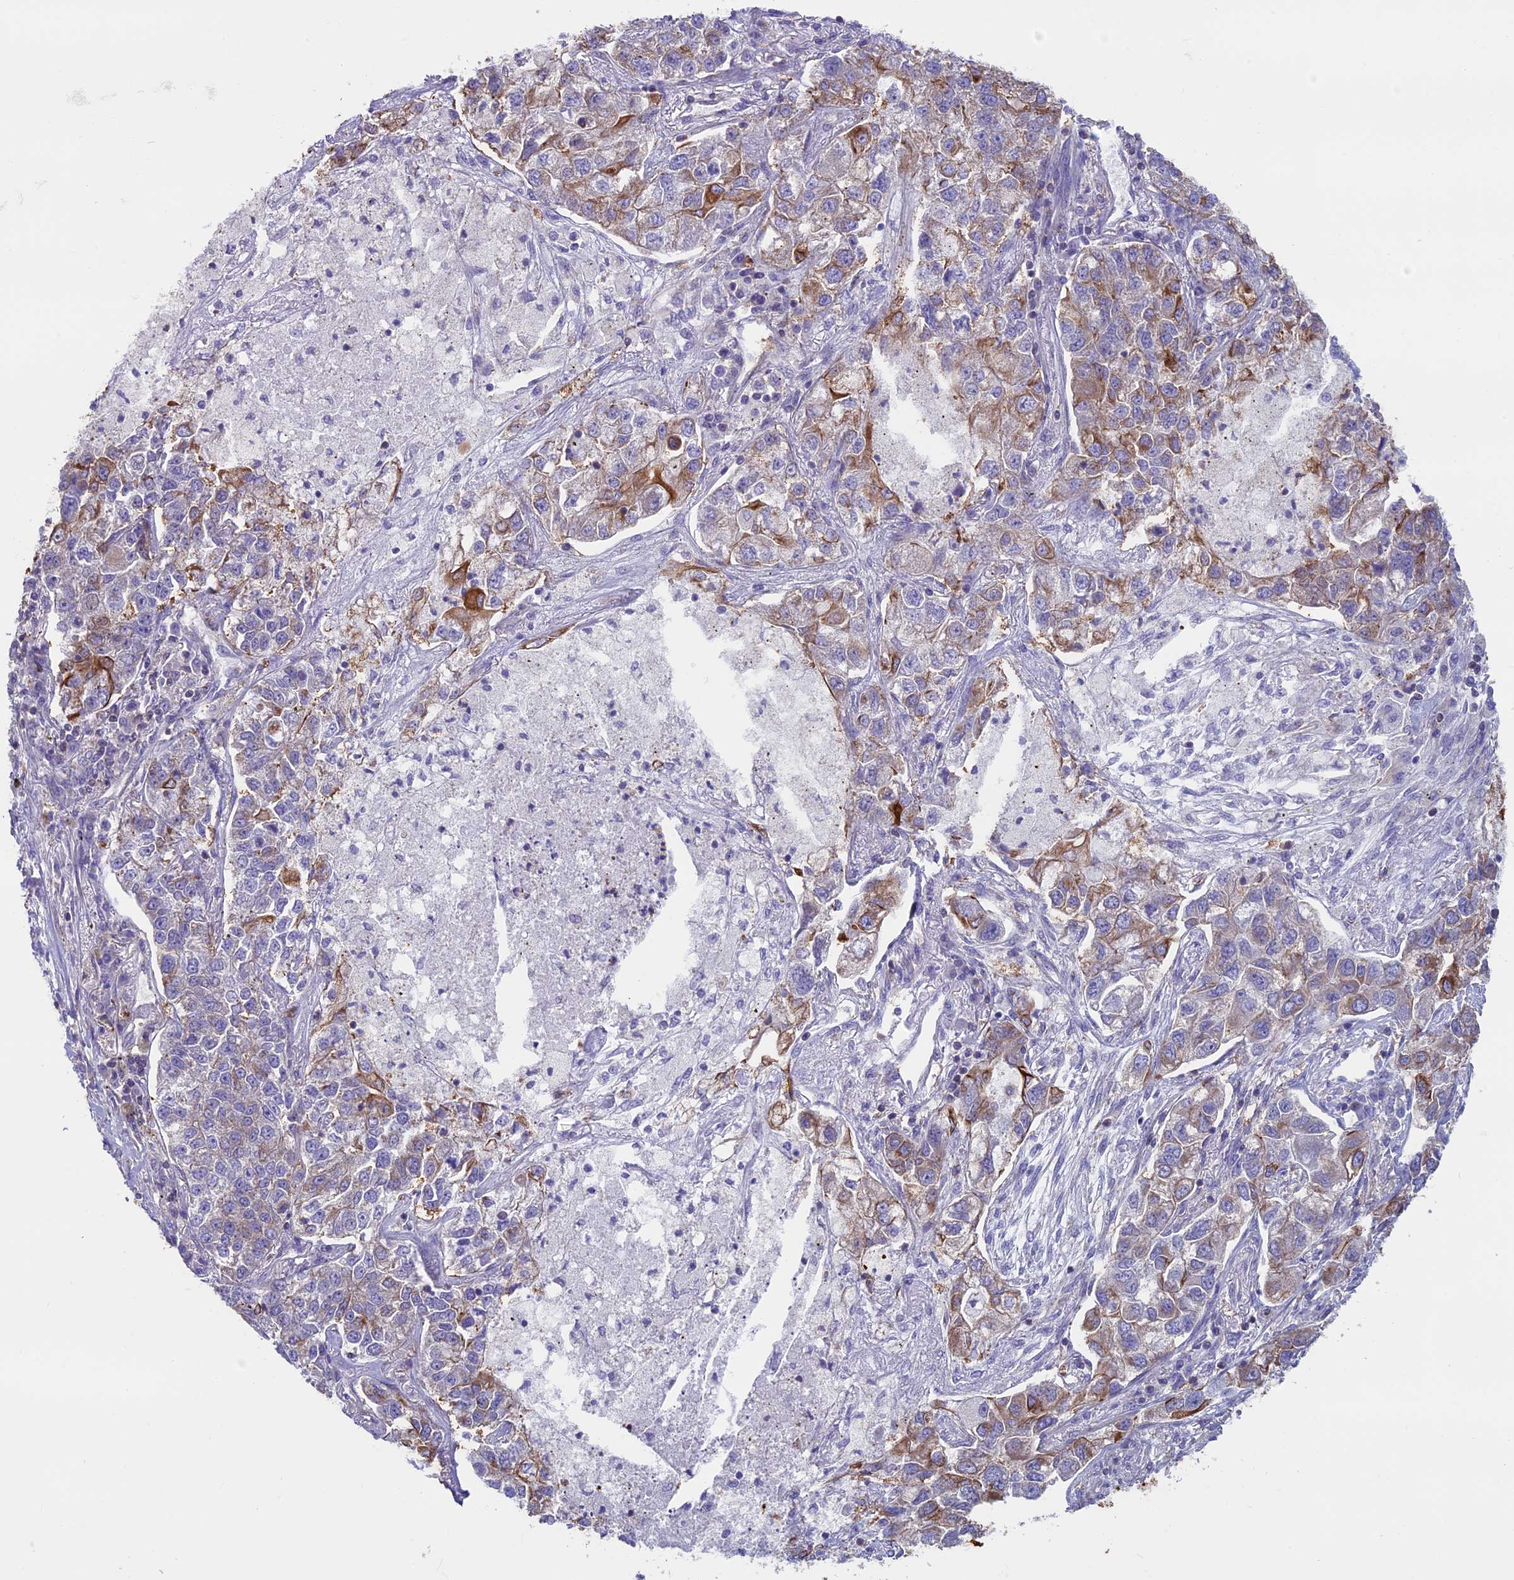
{"staining": {"intensity": "moderate", "quantity": "25%-75%", "location": "cytoplasmic/membranous"}, "tissue": "lung cancer", "cell_type": "Tumor cells", "image_type": "cancer", "snomed": [{"axis": "morphology", "description": "Adenocarcinoma, NOS"}, {"axis": "topography", "description": "Lung"}], "caption": "High-power microscopy captured an immunohistochemistry photomicrograph of lung cancer (adenocarcinoma), revealing moderate cytoplasmic/membranous staining in approximately 25%-75% of tumor cells.", "gene": "CDAN1", "patient": {"sex": "male", "age": 49}}